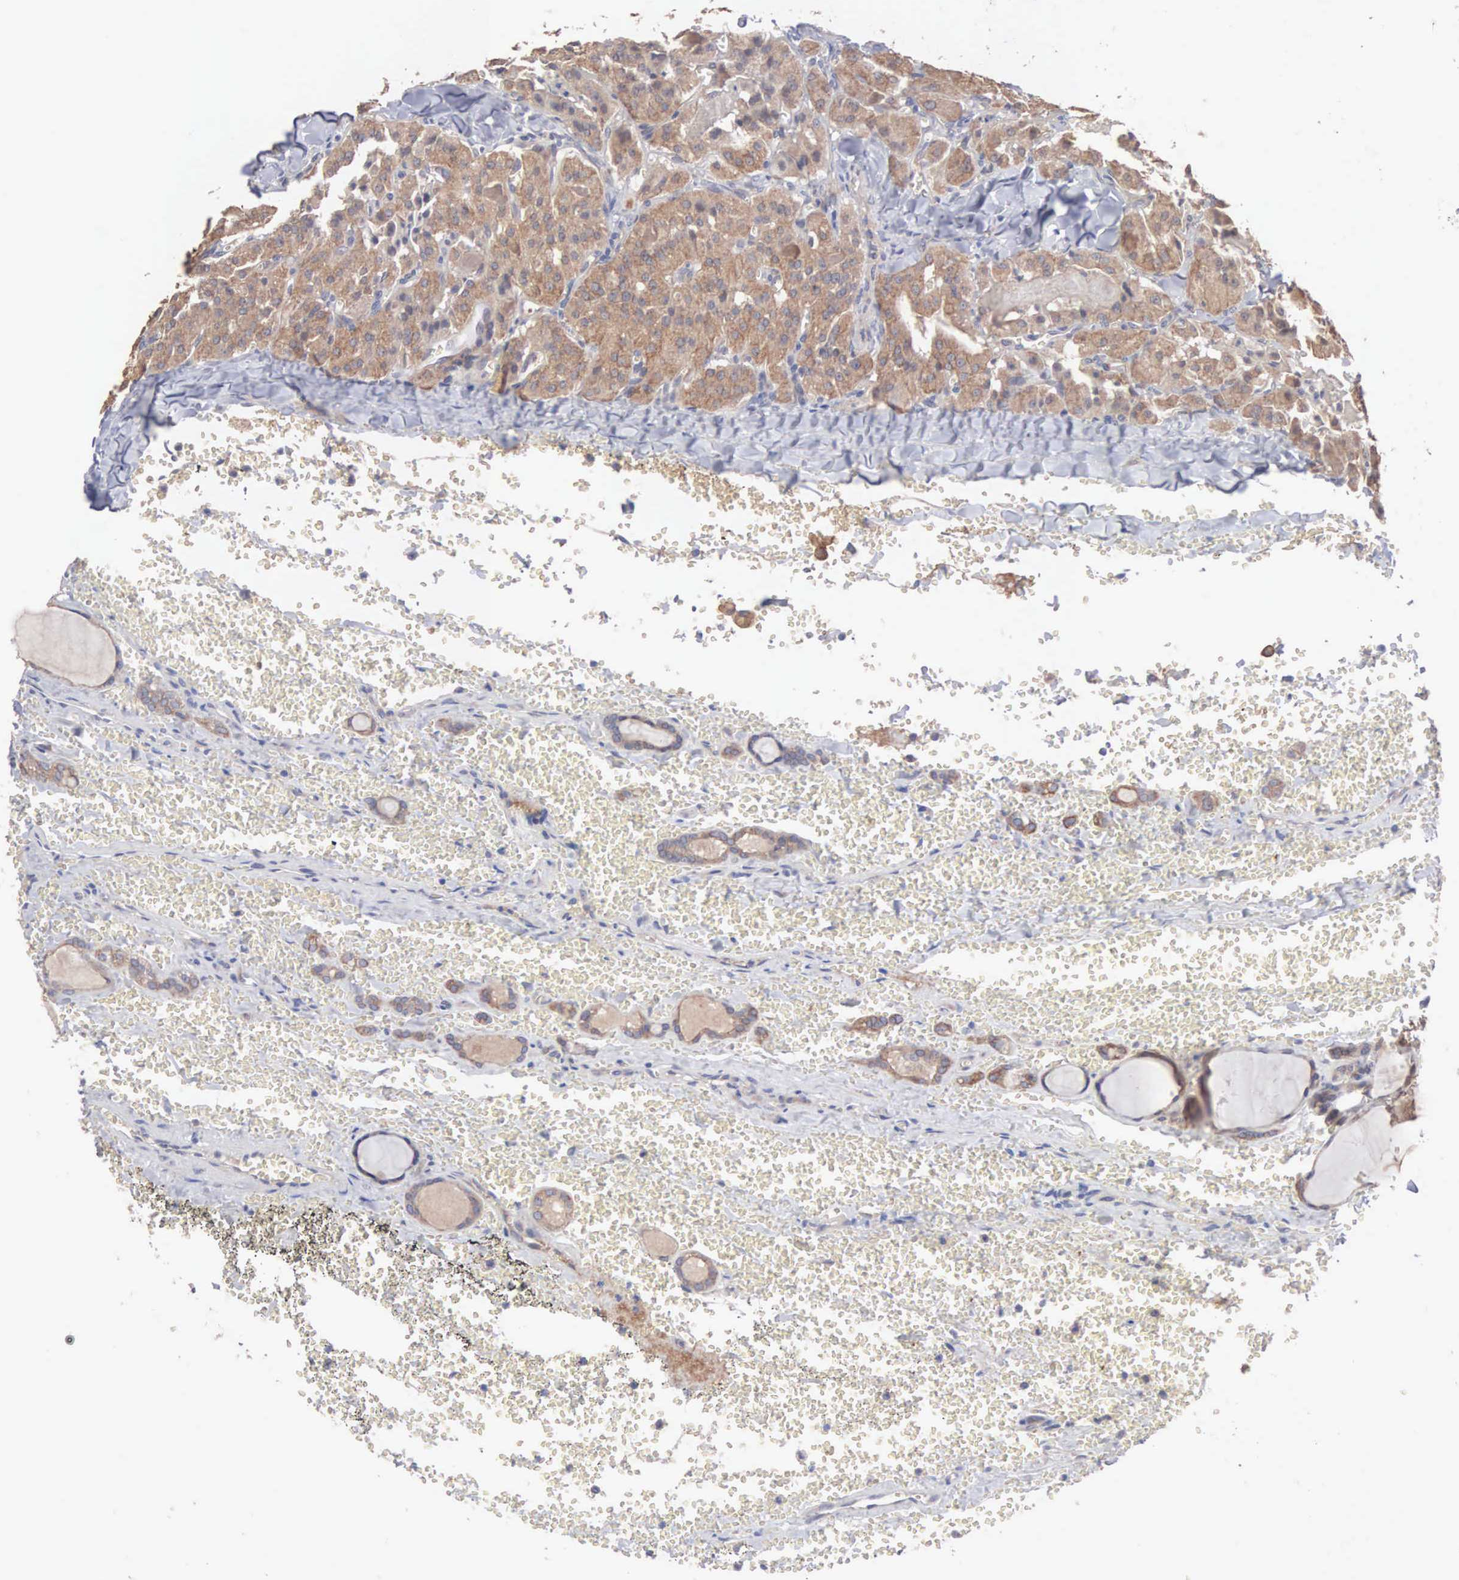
{"staining": {"intensity": "moderate", "quantity": ">75%", "location": "cytoplasmic/membranous"}, "tissue": "thyroid cancer", "cell_type": "Tumor cells", "image_type": "cancer", "snomed": [{"axis": "morphology", "description": "Carcinoma, NOS"}, {"axis": "topography", "description": "Thyroid gland"}], "caption": "IHC (DAB) staining of human thyroid cancer (carcinoma) displays moderate cytoplasmic/membranous protein staining in approximately >75% of tumor cells.", "gene": "INF2", "patient": {"sex": "male", "age": 76}}